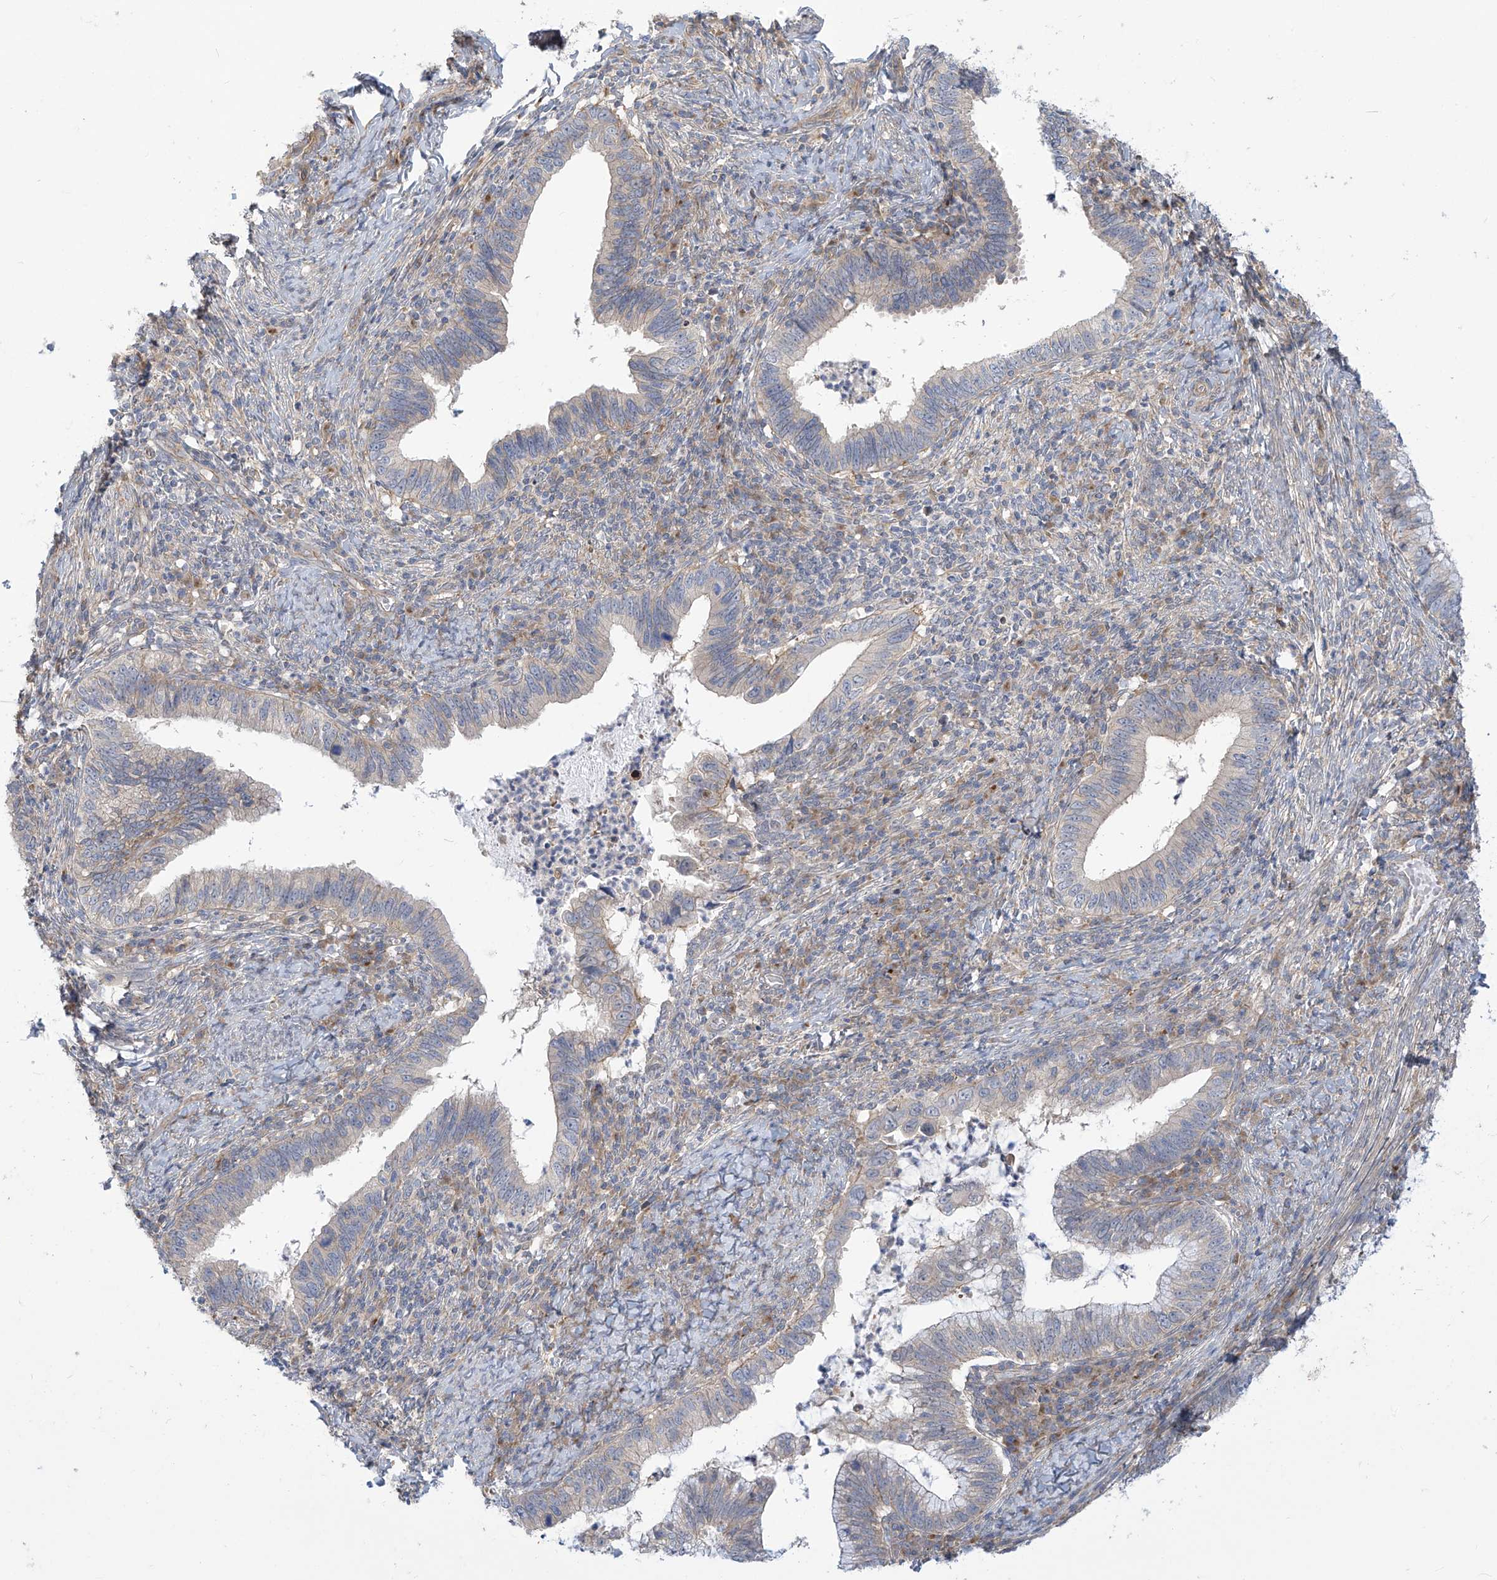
{"staining": {"intensity": "negative", "quantity": "none", "location": "none"}, "tissue": "cervical cancer", "cell_type": "Tumor cells", "image_type": "cancer", "snomed": [{"axis": "morphology", "description": "Adenocarcinoma, NOS"}, {"axis": "topography", "description": "Cervix"}], "caption": "A micrograph of human adenocarcinoma (cervical) is negative for staining in tumor cells. Brightfield microscopy of IHC stained with DAB (3,3'-diaminobenzidine) (brown) and hematoxylin (blue), captured at high magnification.", "gene": "ADAT2", "patient": {"sex": "female", "age": 36}}